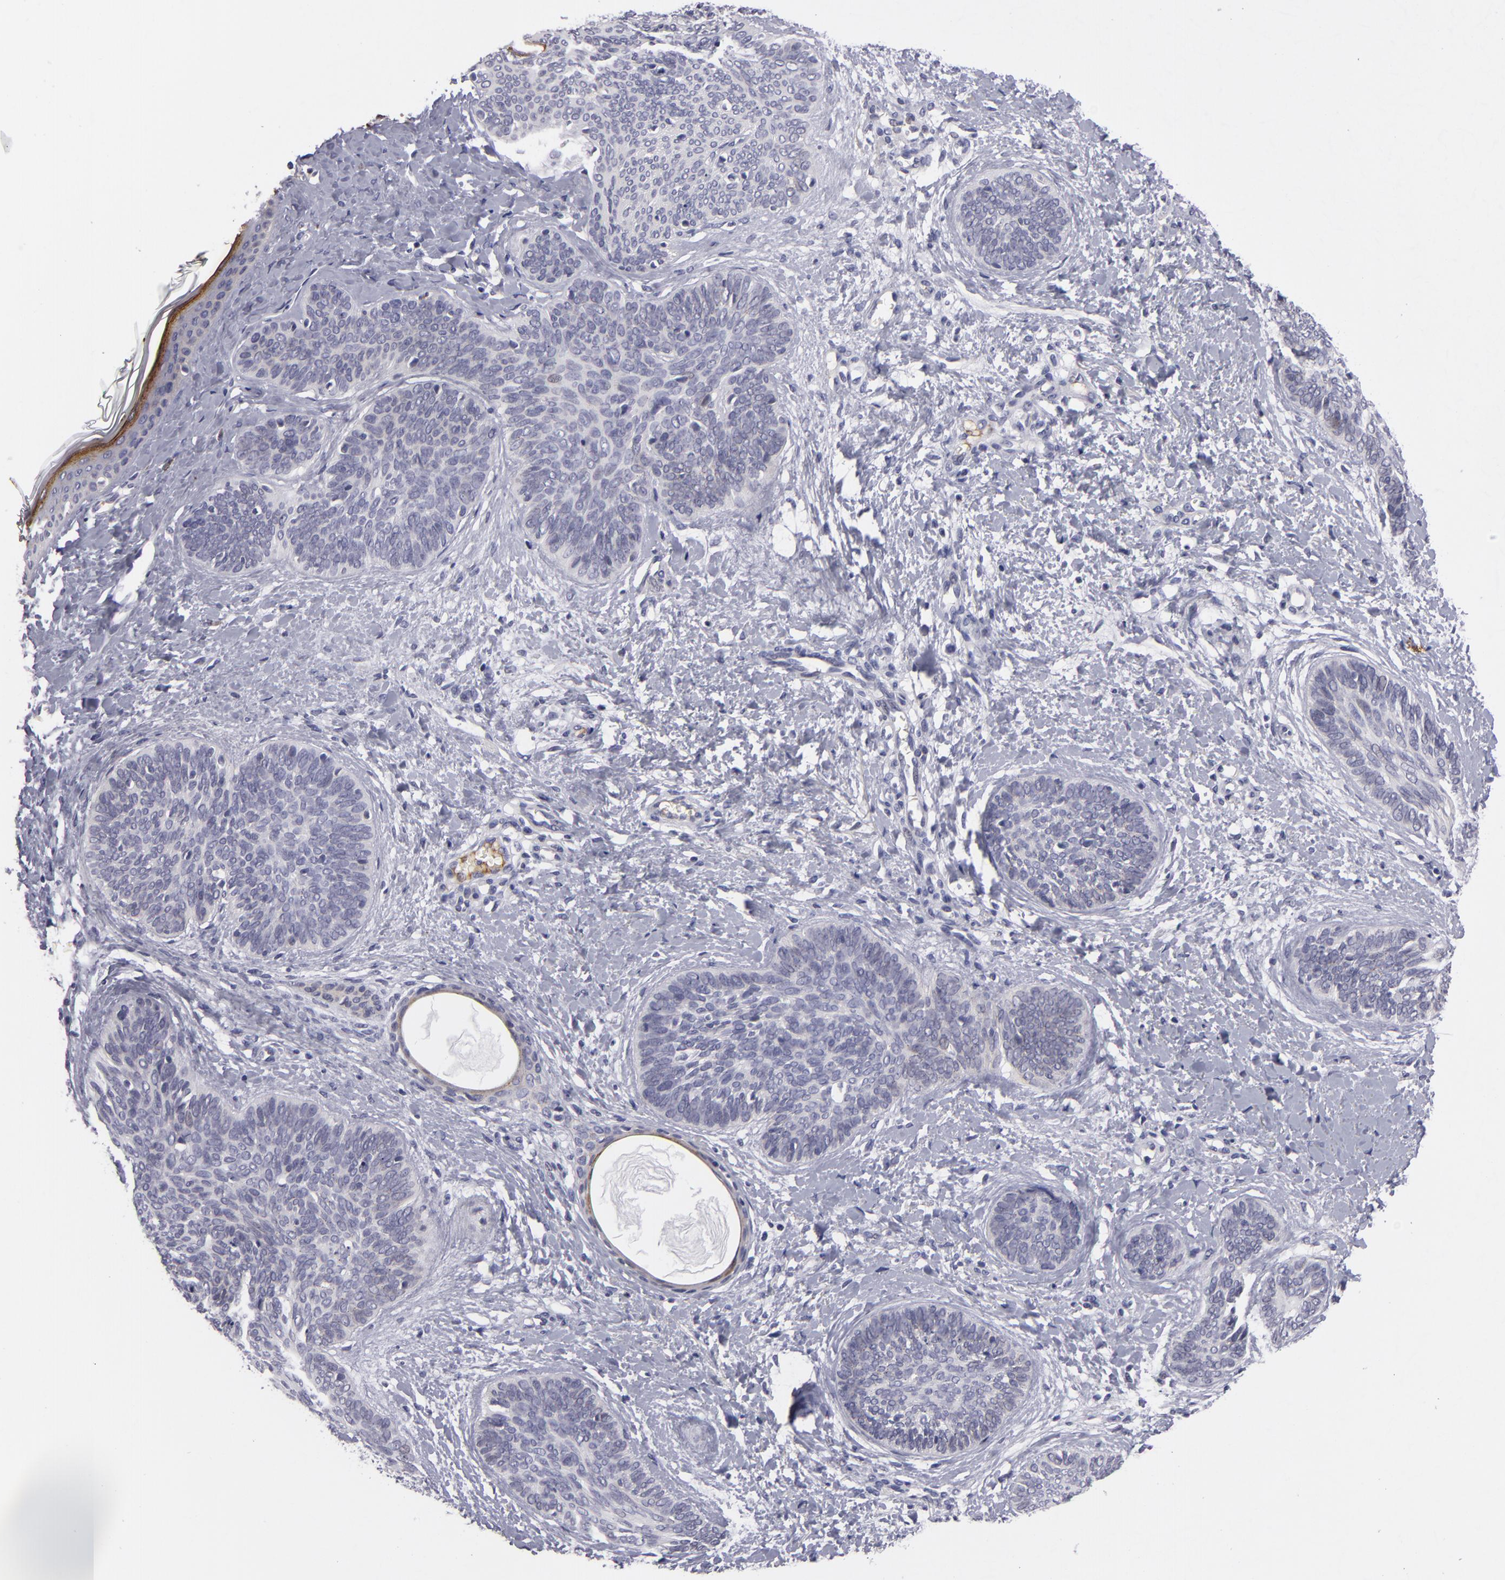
{"staining": {"intensity": "negative", "quantity": "none", "location": "none"}, "tissue": "skin cancer", "cell_type": "Tumor cells", "image_type": "cancer", "snomed": [{"axis": "morphology", "description": "Basal cell carcinoma"}, {"axis": "topography", "description": "Skin"}], "caption": "A high-resolution histopathology image shows immunohistochemistry staining of skin basal cell carcinoma, which displays no significant expression in tumor cells. (DAB (3,3'-diaminobenzidine) IHC, high magnification).", "gene": "CTNNB1", "patient": {"sex": "female", "age": 81}}